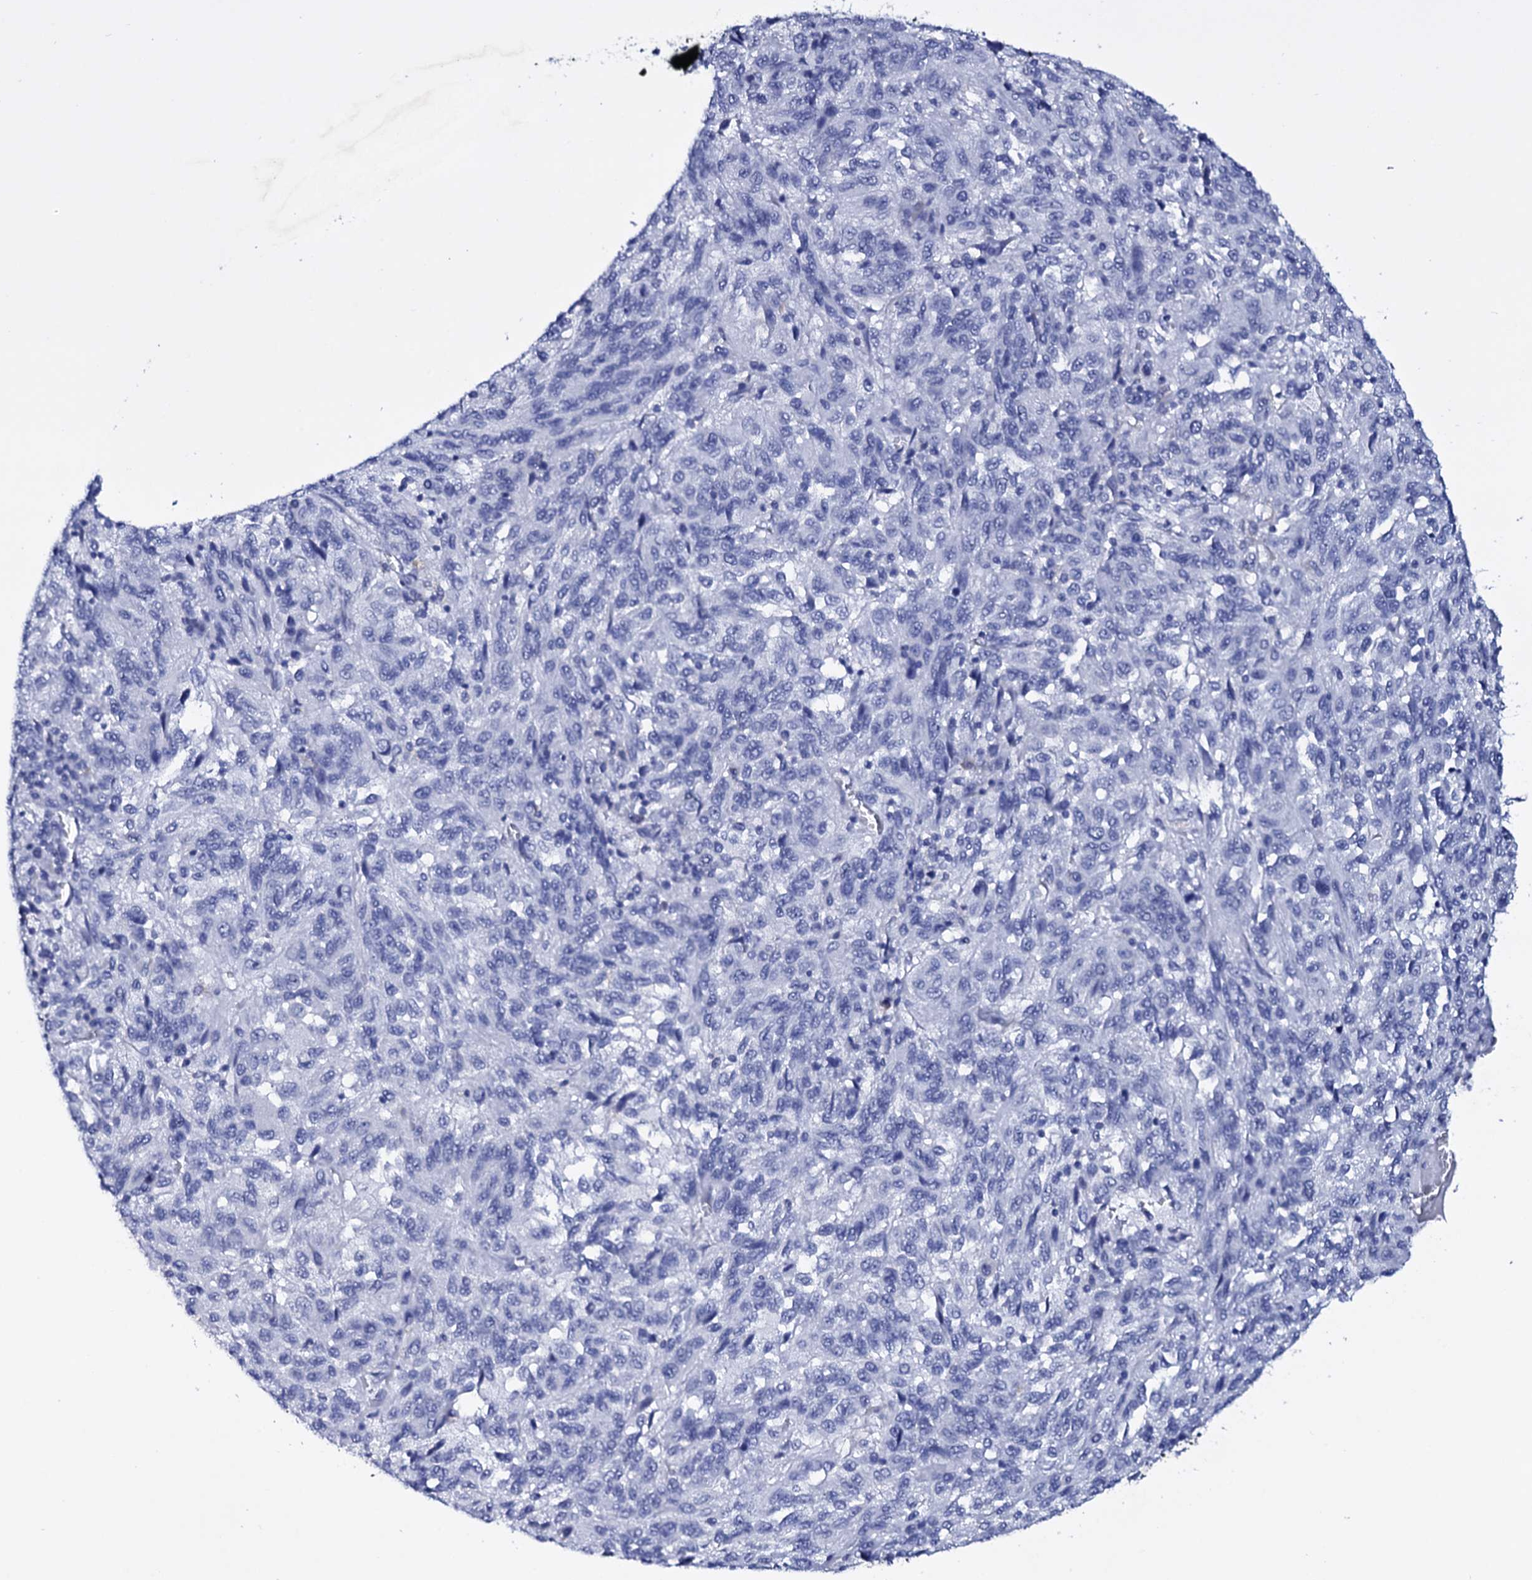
{"staining": {"intensity": "negative", "quantity": "none", "location": "none"}, "tissue": "melanoma", "cell_type": "Tumor cells", "image_type": "cancer", "snomed": [{"axis": "morphology", "description": "Malignant melanoma, Metastatic site"}, {"axis": "topography", "description": "Lung"}], "caption": "Tumor cells are negative for brown protein staining in malignant melanoma (metastatic site).", "gene": "ITPRID2", "patient": {"sex": "male", "age": 64}}